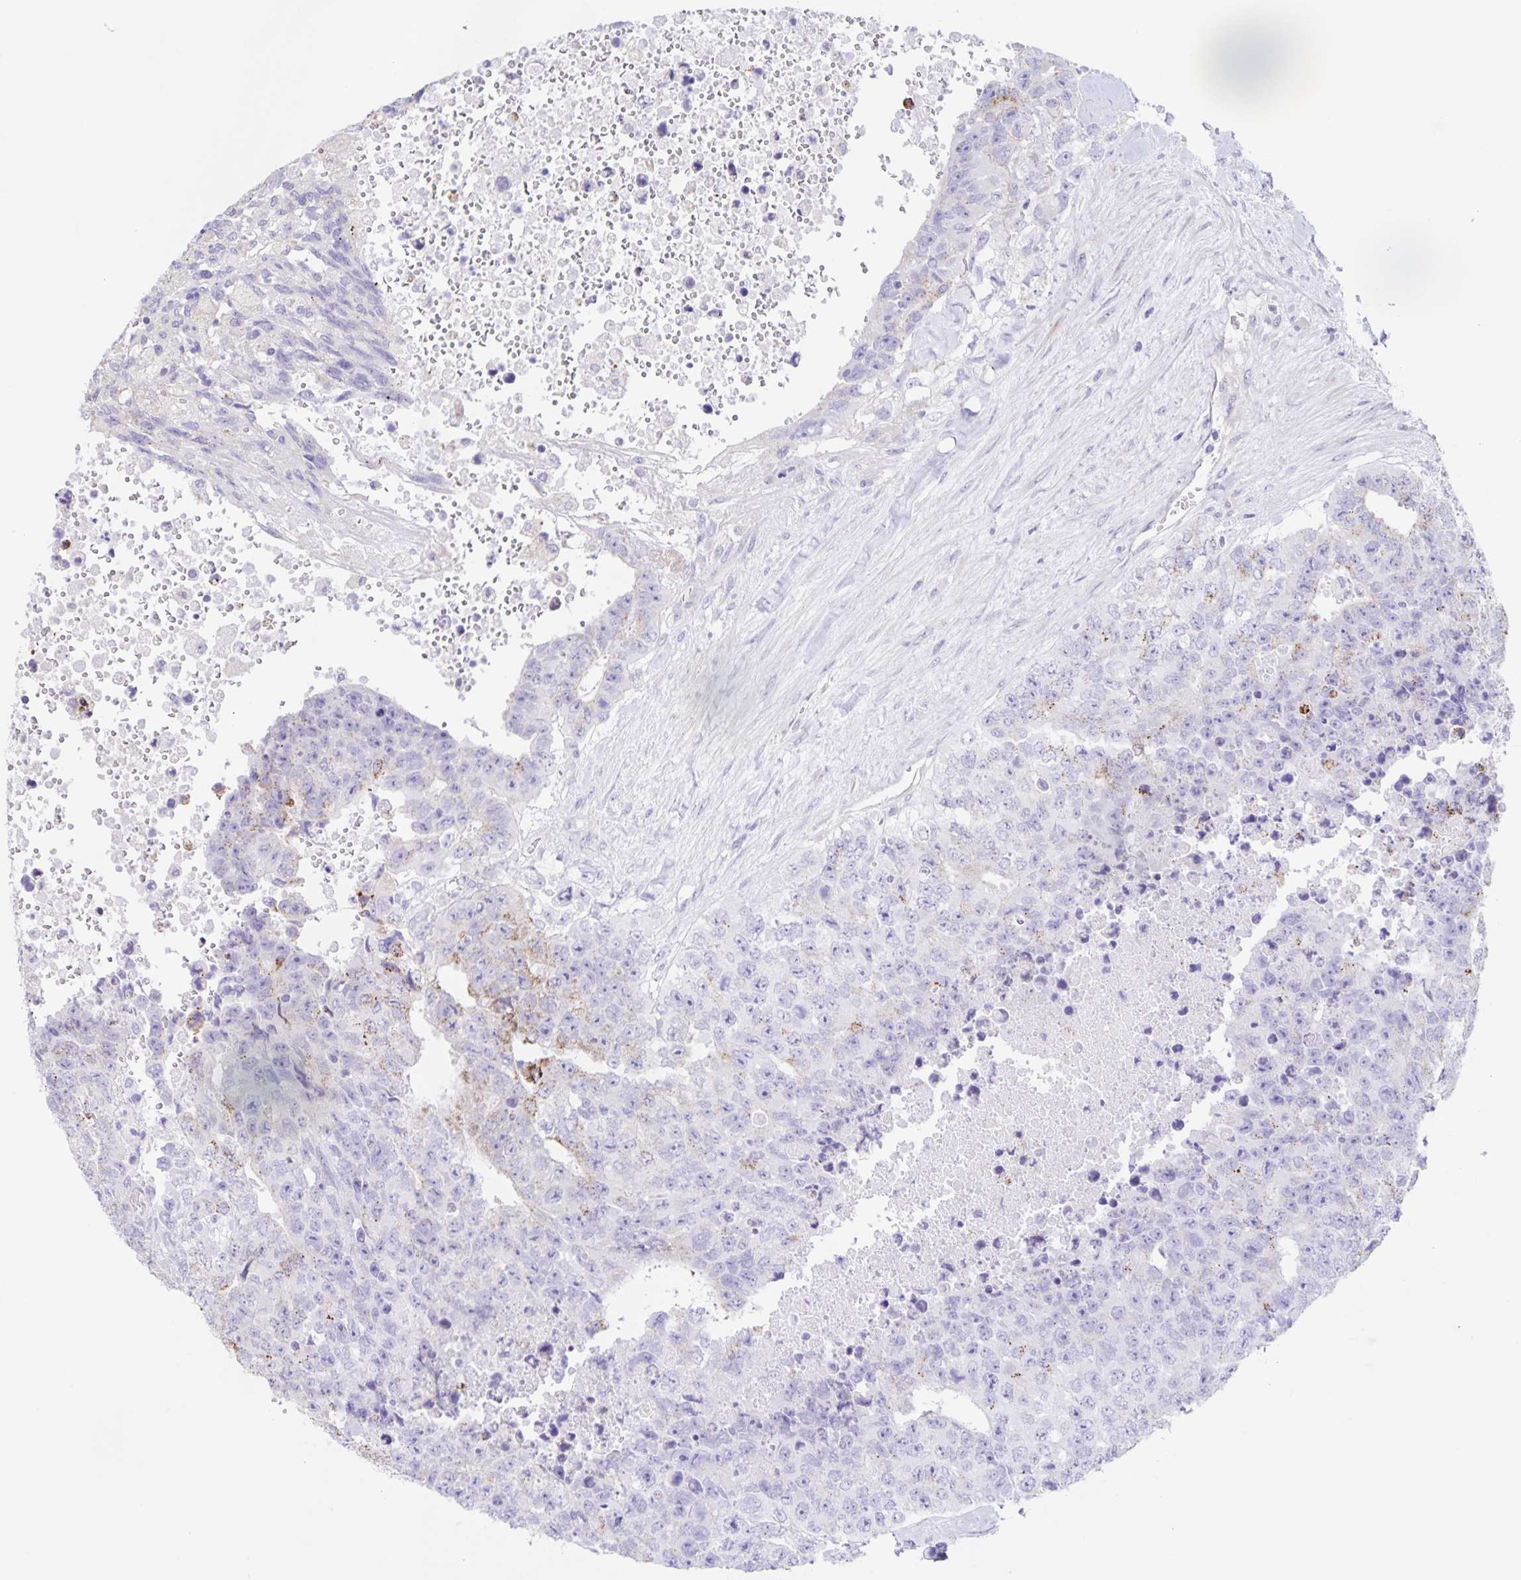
{"staining": {"intensity": "weak", "quantity": "<25%", "location": "cytoplasmic/membranous"}, "tissue": "testis cancer", "cell_type": "Tumor cells", "image_type": "cancer", "snomed": [{"axis": "morphology", "description": "Carcinoma, Embryonal, NOS"}, {"axis": "topography", "description": "Testis"}], "caption": "Tumor cells are negative for brown protein staining in testis embryonal carcinoma.", "gene": "BOLL", "patient": {"sex": "male", "age": 24}}